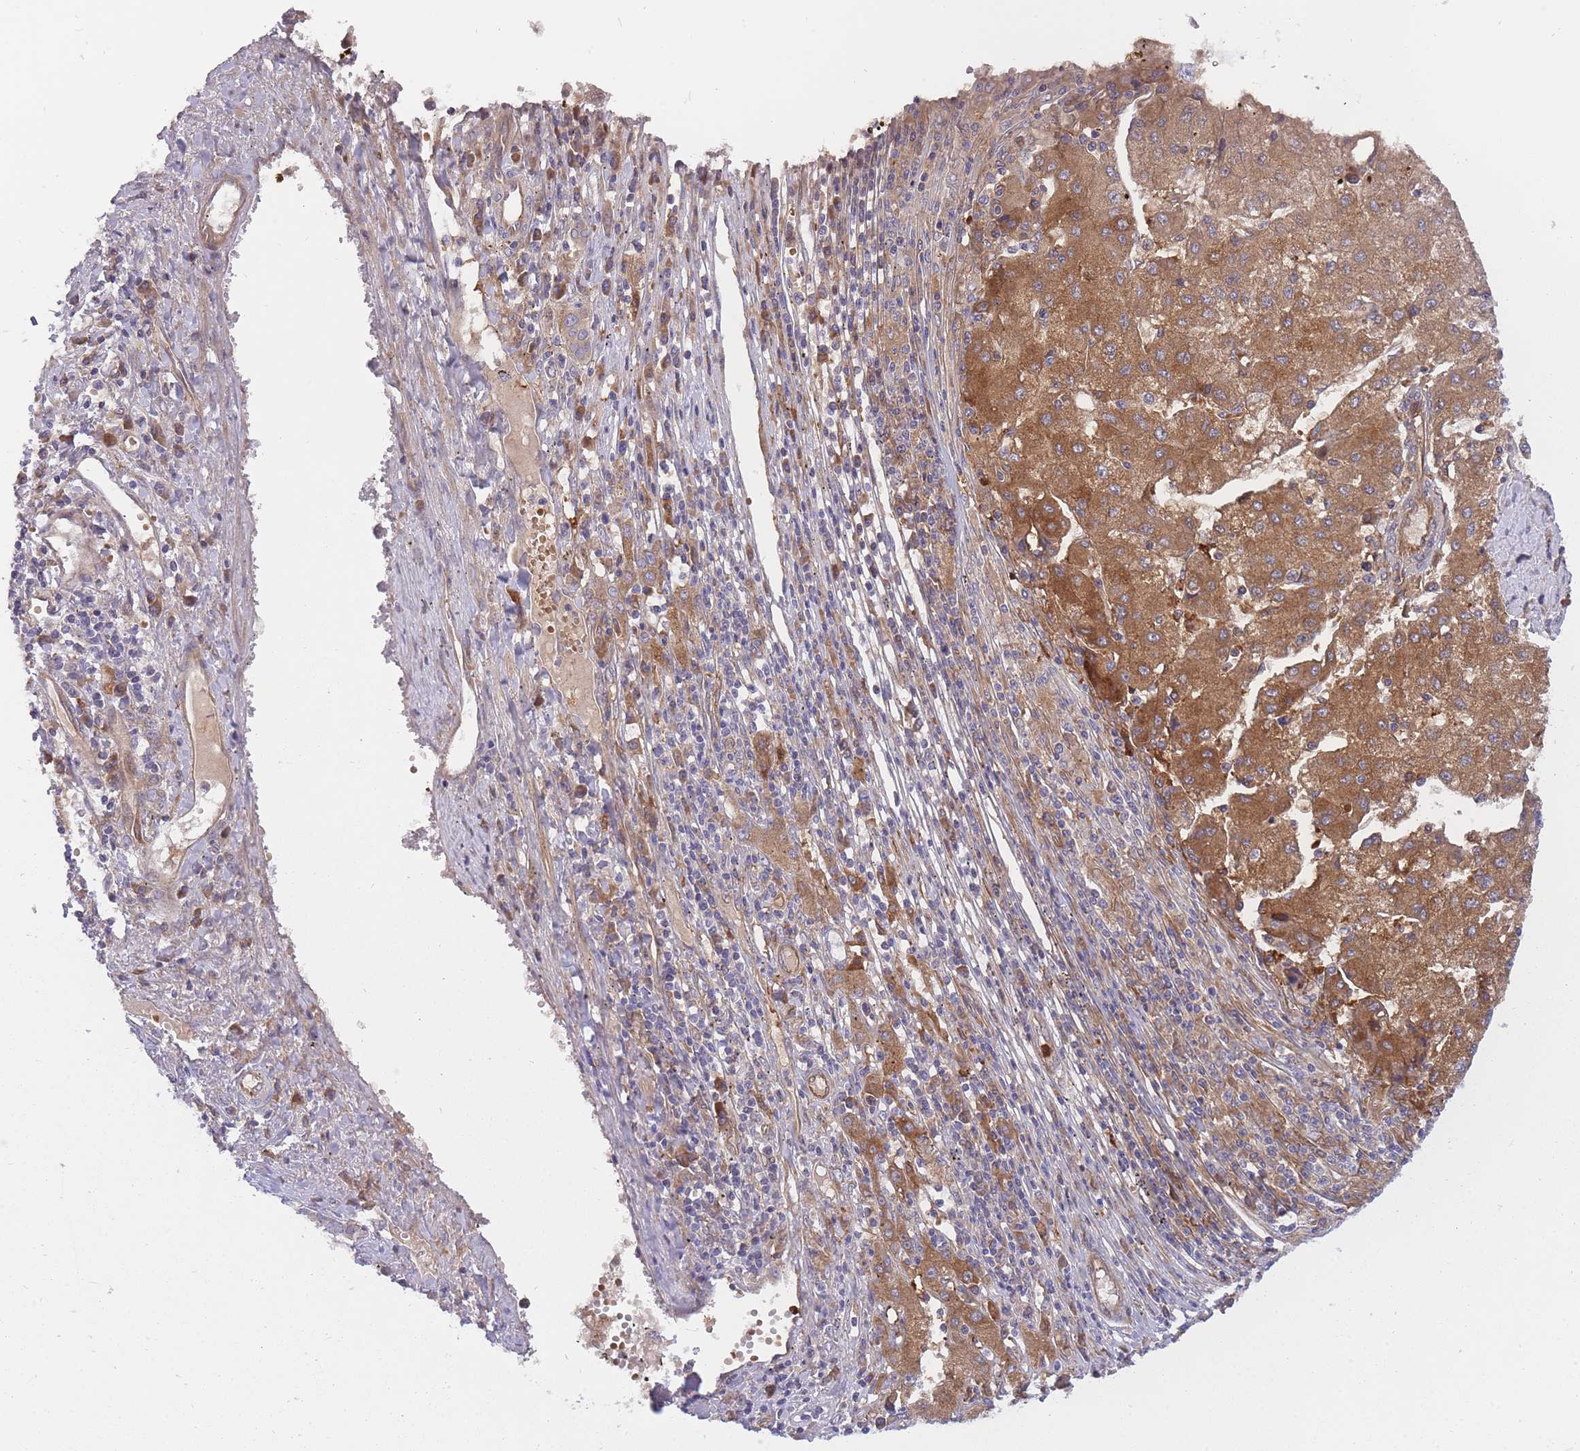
{"staining": {"intensity": "moderate", "quantity": ">75%", "location": "cytoplasmic/membranous"}, "tissue": "liver cancer", "cell_type": "Tumor cells", "image_type": "cancer", "snomed": [{"axis": "morphology", "description": "Carcinoma, Hepatocellular, NOS"}, {"axis": "topography", "description": "Liver"}], "caption": "This is a micrograph of immunohistochemistry (IHC) staining of liver hepatocellular carcinoma, which shows moderate positivity in the cytoplasmic/membranous of tumor cells.", "gene": "CRYGN", "patient": {"sex": "male", "age": 72}}